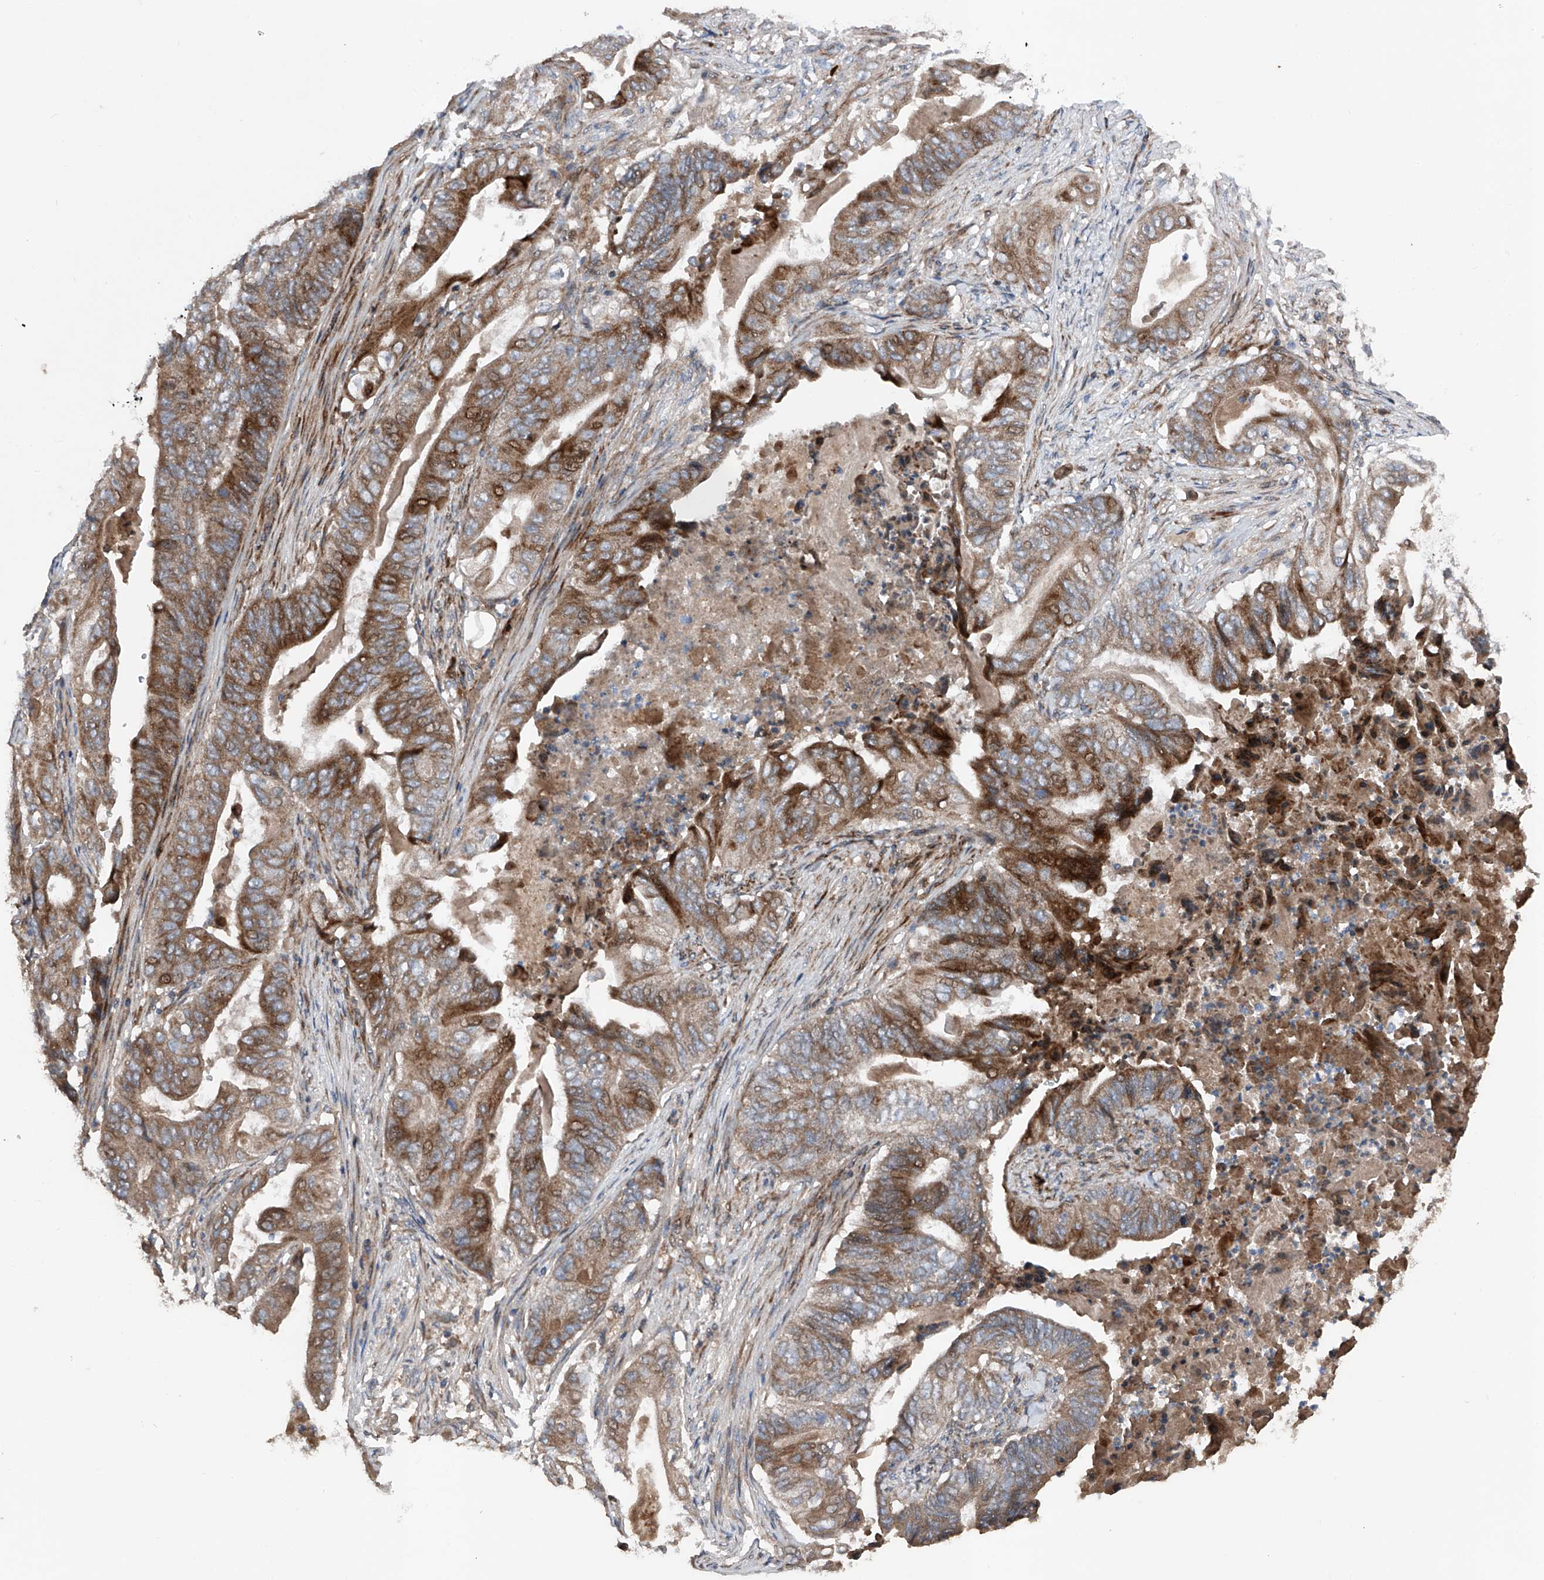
{"staining": {"intensity": "strong", "quantity": ">75%", "location": "cytoplasmic/membranous"}, "tissue": "stomach cancer", "cell_type": "Tumor cells", "image_type": "cancer", "snomed": [{"axis": "morphology", "description": "Adenocarcinoma, NOS"}, {"axis": "topography", "description": "Stomach"}], "caption": "Protein analysis of stomach adenocarcinoma tissue exhibits strong cytoplasmic/membranous expression in approximately >75% of tumor cells. (IHC, brightfield microscopy, high magnification).", "gene": "DAD1", "patient": {"sex": "female", "age": 73}}